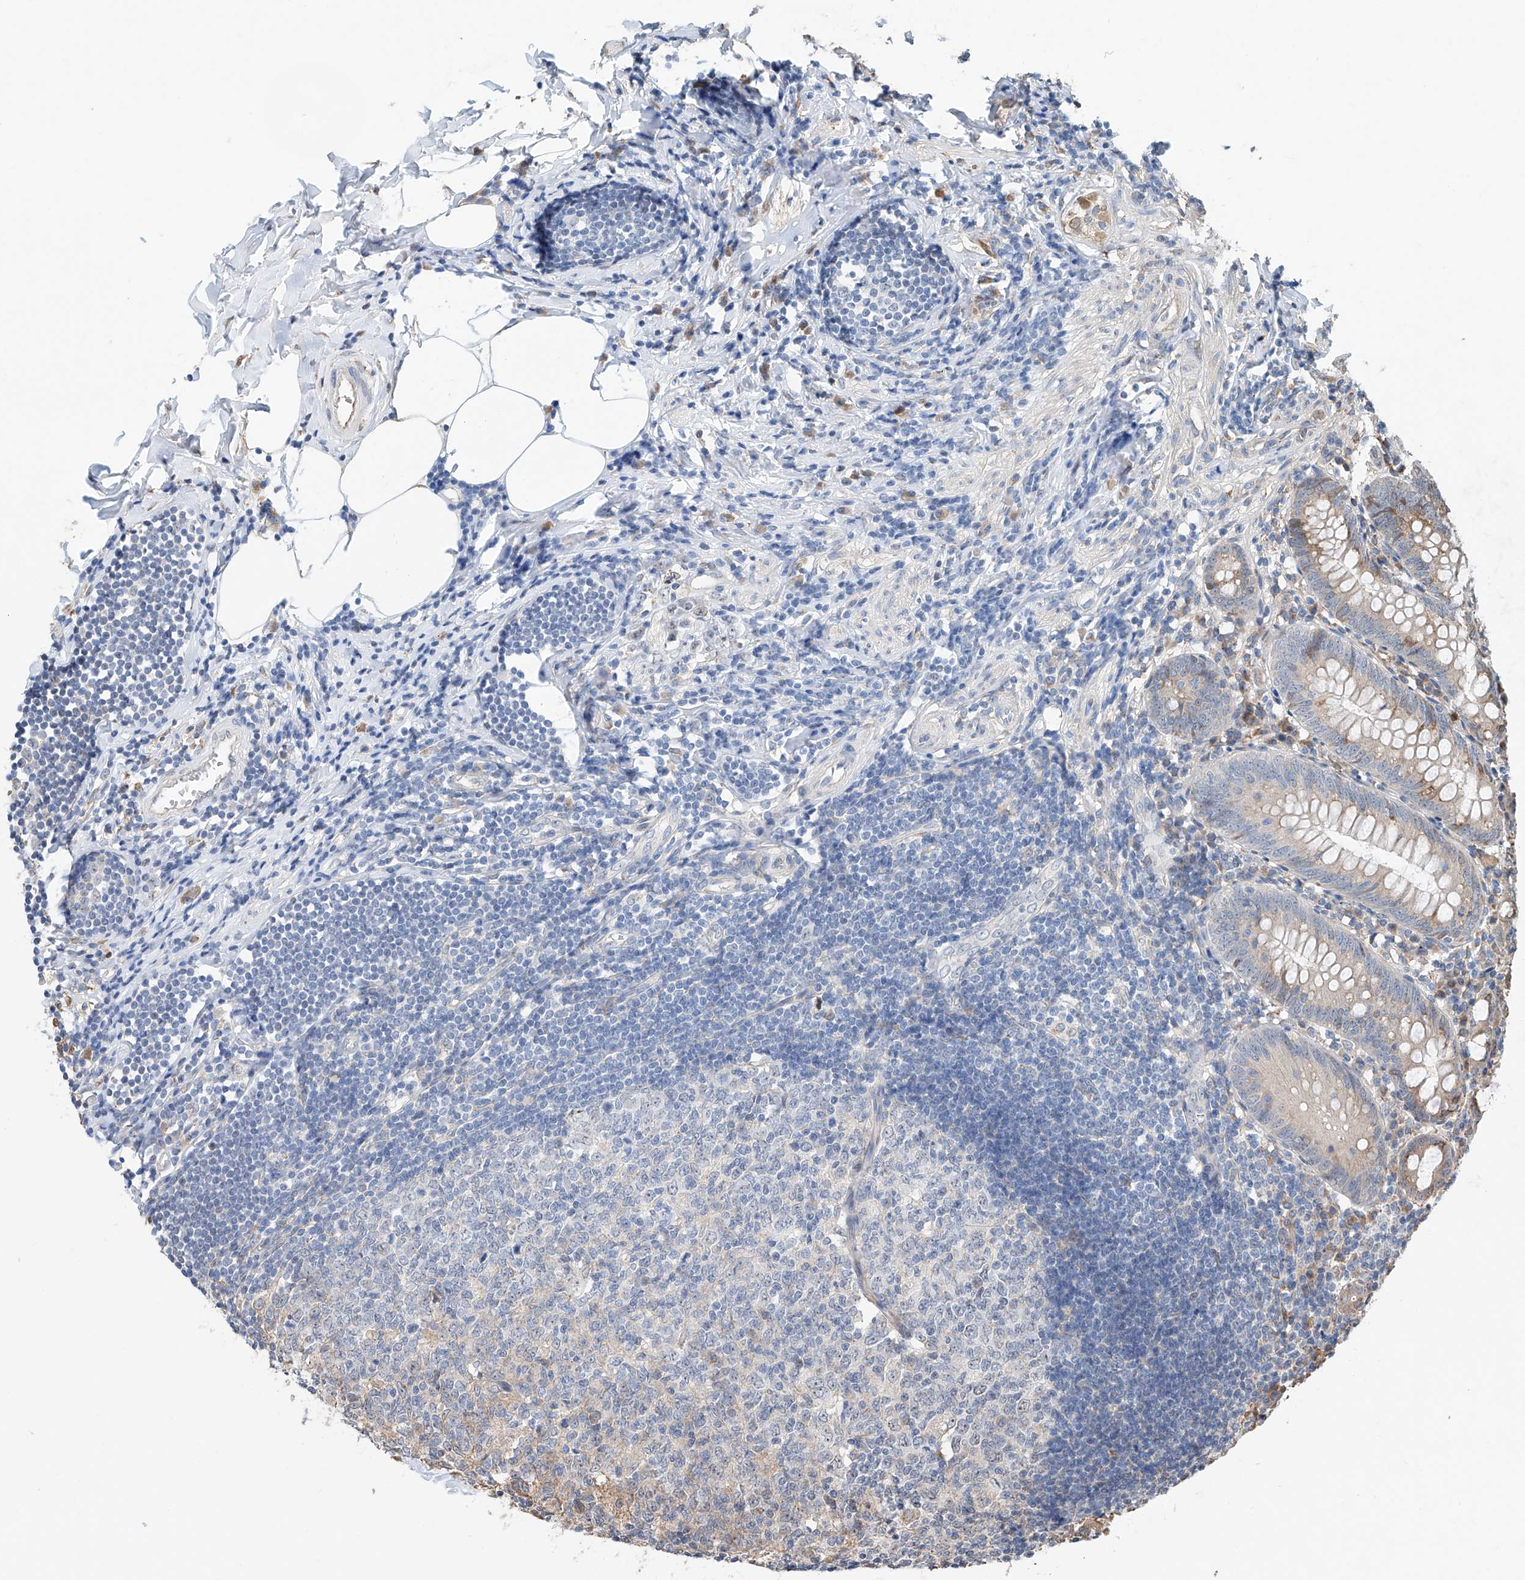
{"staining": {"intensity": "moderate", "quantity": "25%-75%", "location": "cytoplasmic/membranous"}, "tissue": "appendix", "cell_type": "Glandular cells", "image_type": "normal", "snomed": [{"axis": "morphology", "description": "Normal tissue, NOS"}, {"axis": "topography", "description": "Appendix"}], "caption": "Moderate cytoplasmic/membranous protein staining is present in about 25%-75% of glandular cells in appendix. Nuclei are stained in blue.", "gene": "DNAH8", "patient": {"sex": "female", "age": 54}}